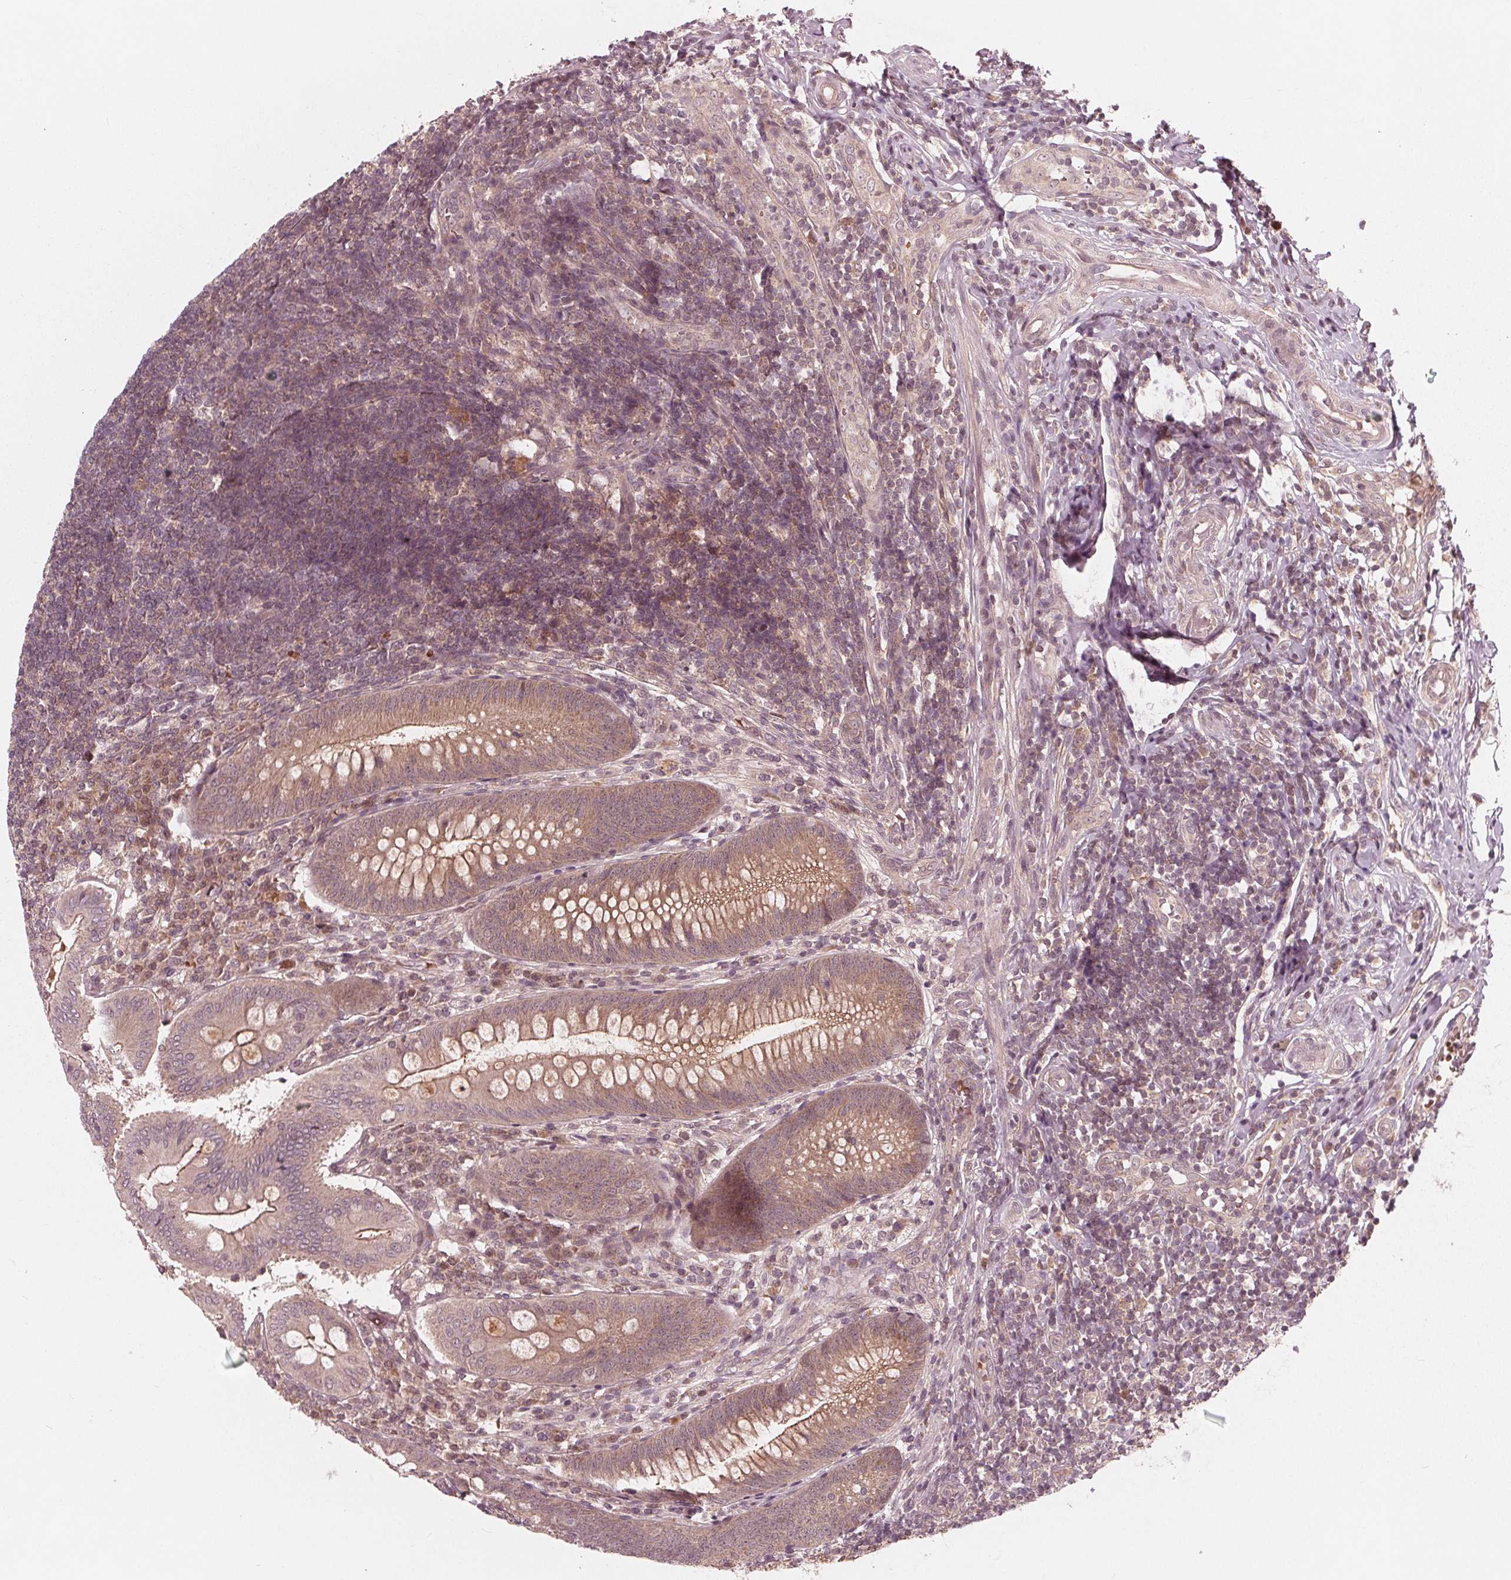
{"staining": {"intensity": "moderate", "quantity": "25%-75%", "location": "cytoplasmic/membranous"}, "tissue": "appendix", "cell_type": "Glandular cells", "image_type": "normal", "snomed": [{"axis": "morphology", "description": "Normal tissue, NOS"}, {"axis": "morphology", "description": "Inflammation, NOS"}, {"axis": "topography", "description": "Appendix"}], "caption": "Immunohistochemistry (IHC) of benign appendix demonstrates medium levels of moderate cytoplasmic/membranous expression in approximately 25%-75% of glandular cells.", "gene": "UBALD1", "patient": {"sex": "male", "age": 16}}